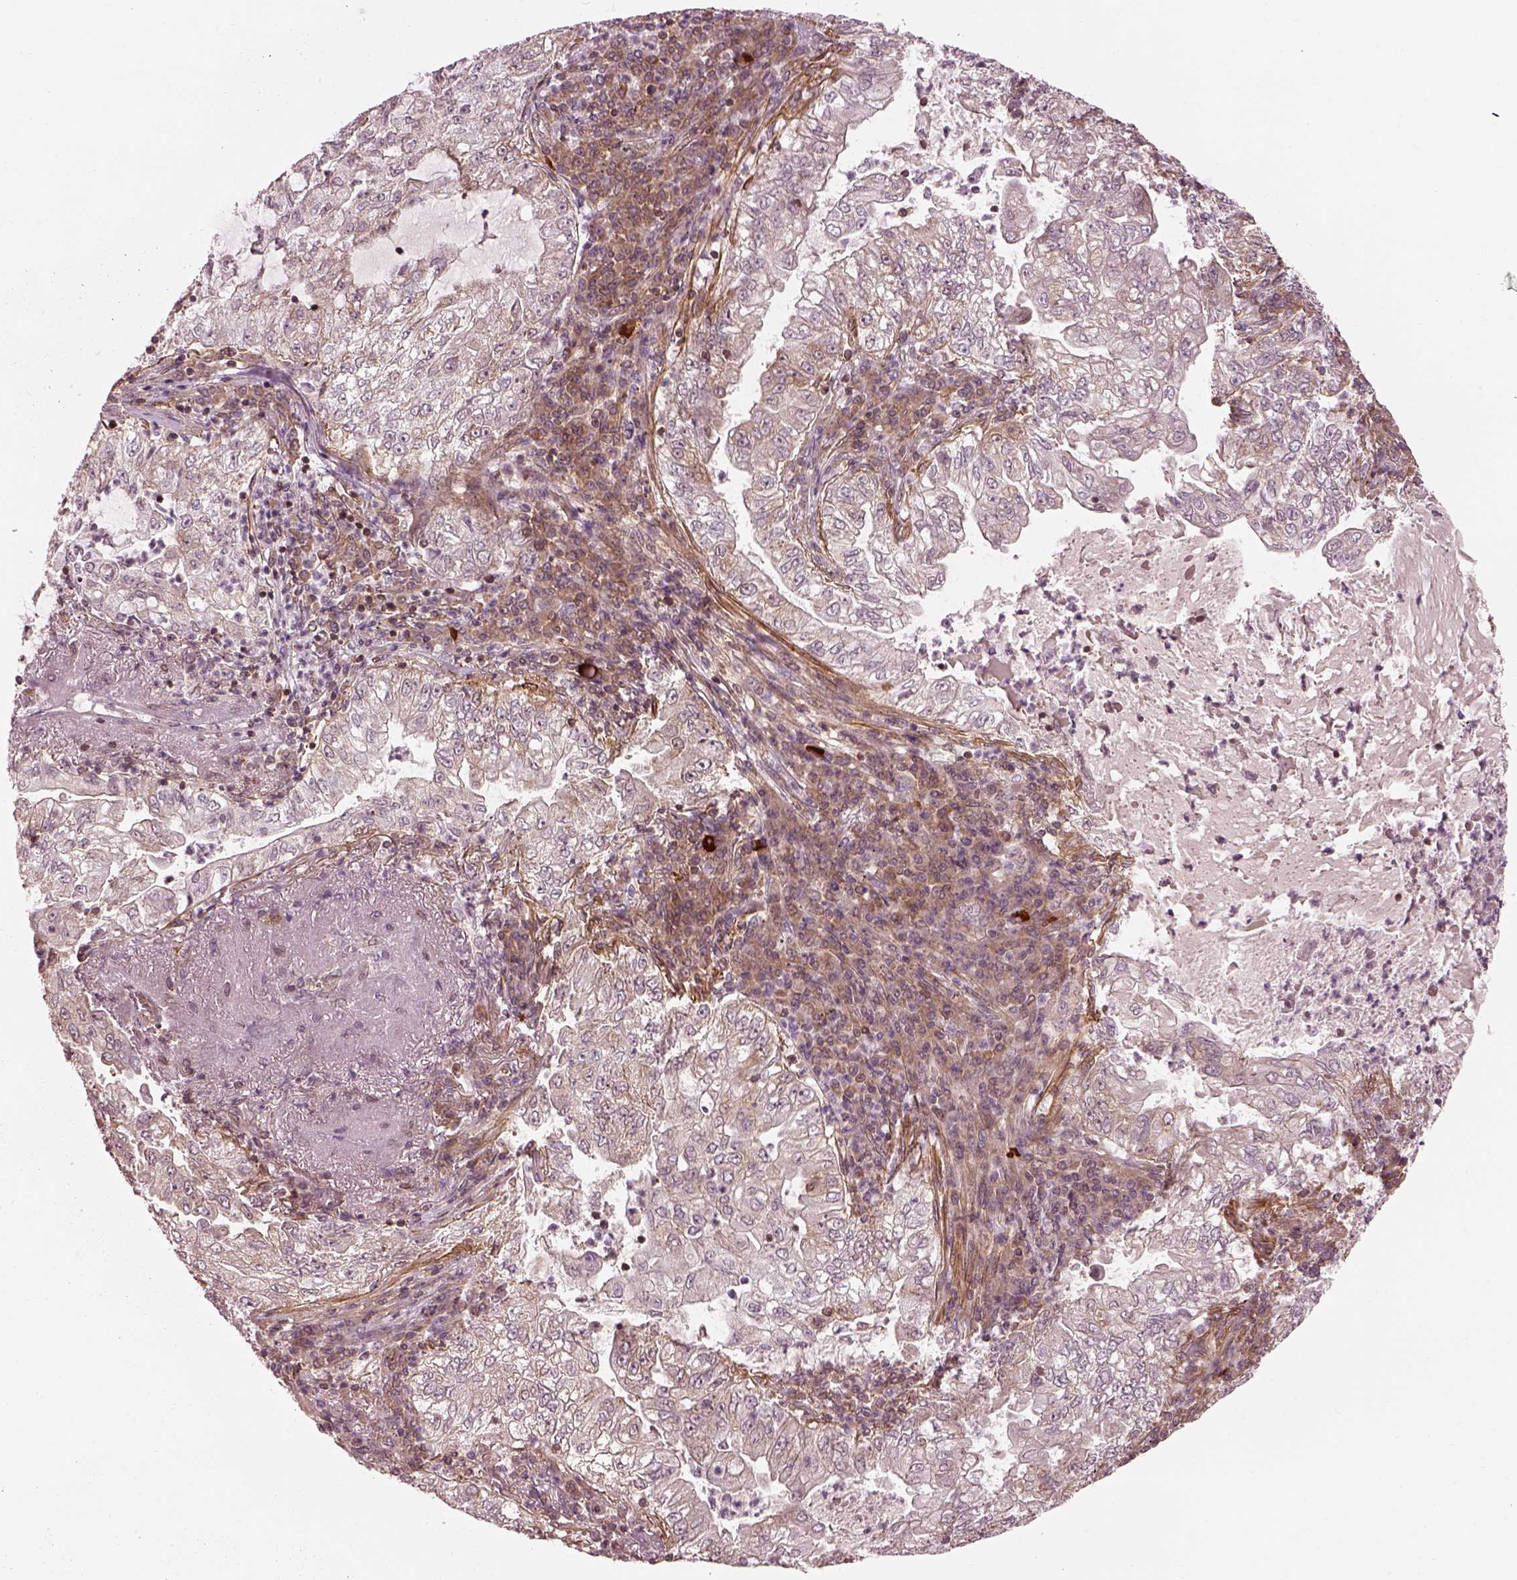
{"staining": {"intensity": "negative", "quantity": "none", "location": "none"}, "tissue": "lung cancer", "cell_type": "Tumor cells", "image_type": "cancer", "snomed": [{"axis": "morphology", "description": "Adenocarcinoma, NOS"}, {"axis": "topography", "description": "Lung"}], "caption": "High magnification brightfield microscopy of lung cancer (adenocarcinoma) stained with DAB (brown) and counterstained with hematoxylin (blue): tumor cells show no significant expression.", "gene": "LSM14A", "patient": {"sex": "female", "age": 73}}